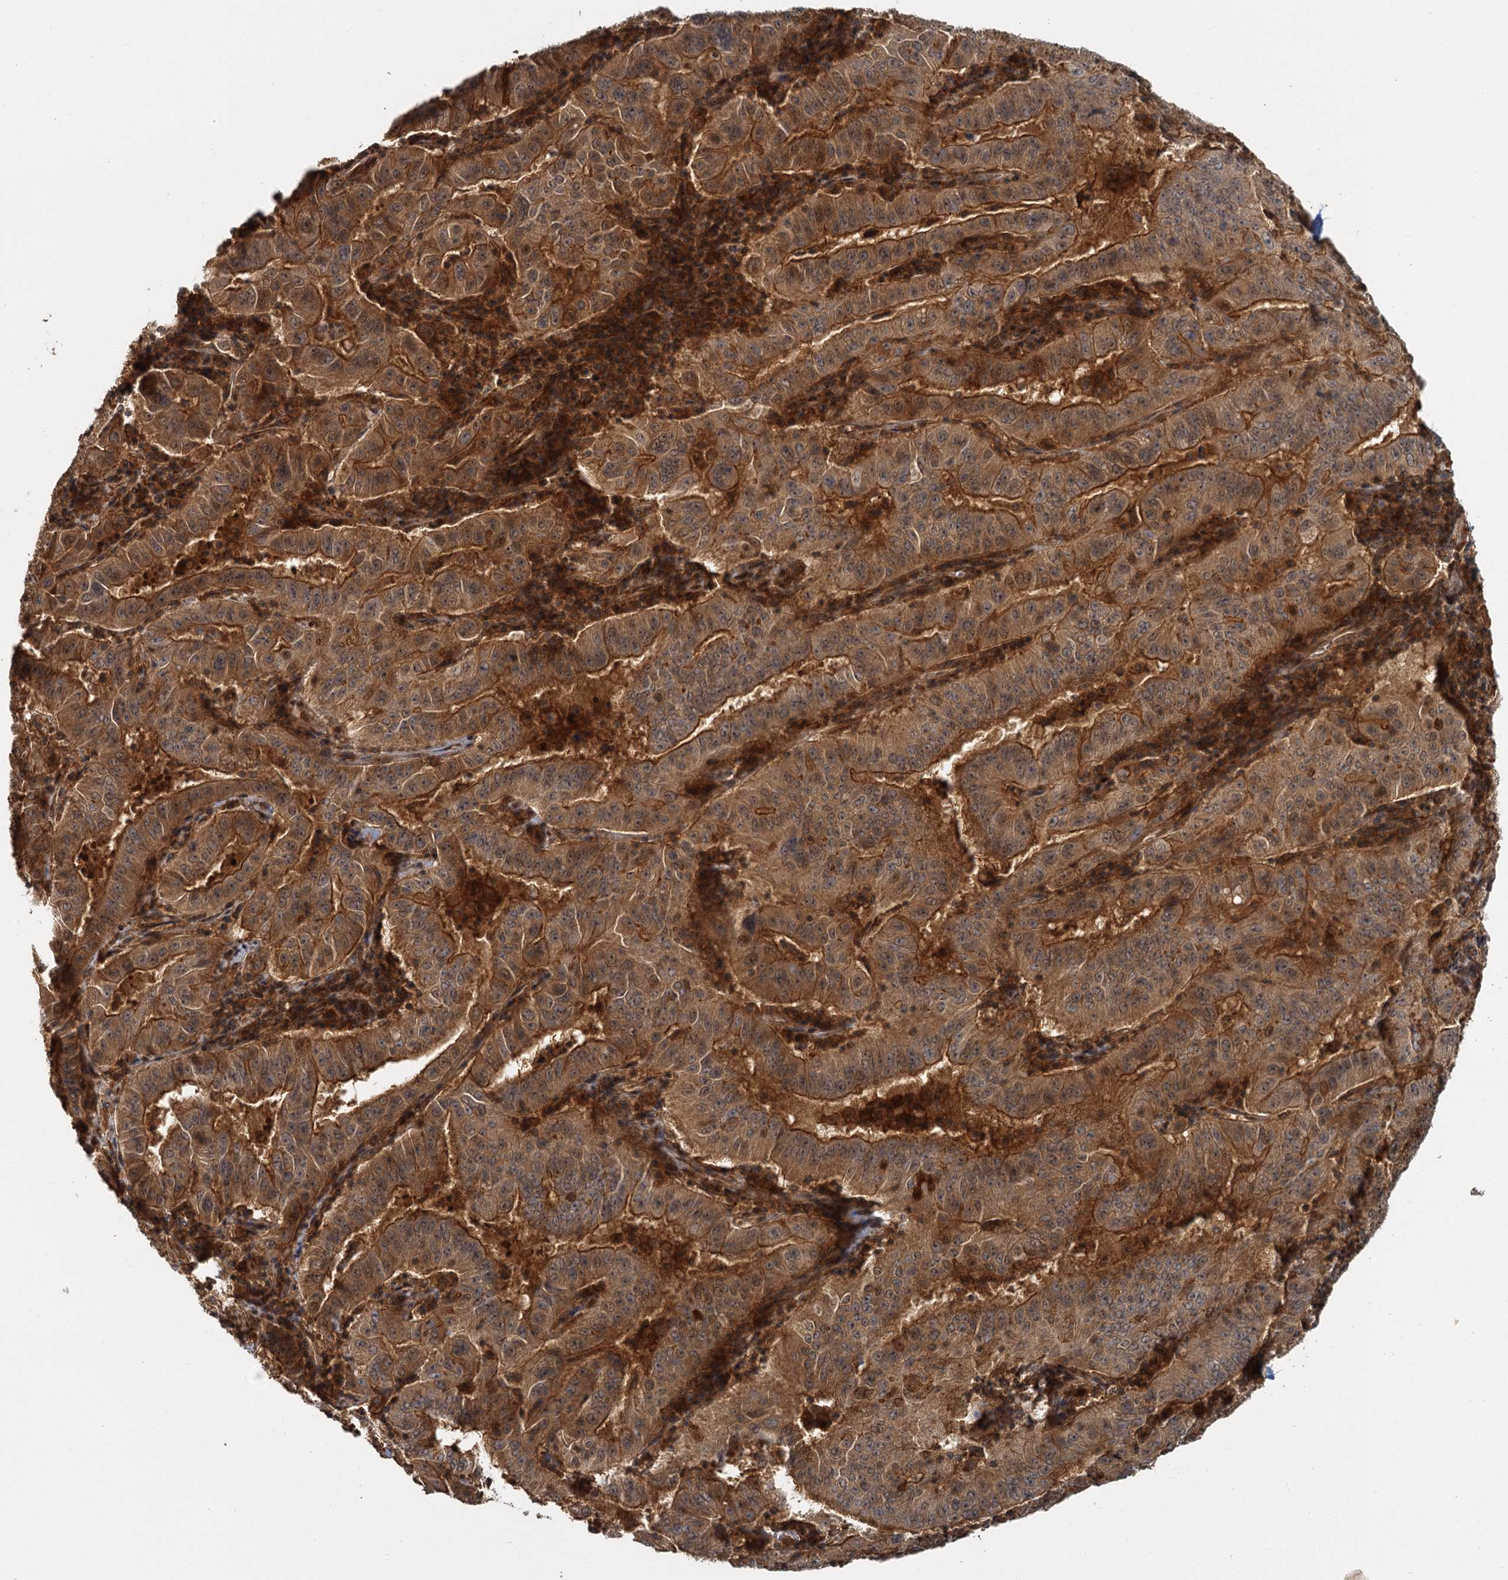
{"staining": {"intensity": "moderate", "quantity": ">75%", "location": "cytoplasmic/membranous"}, "tissue": "pancreatic cancer", "cell_type": "Tumor cells", "image_type": "cancer", "snomed": [{"axis": "morphology", "description": "Adenocarcinoma, NOS"}, {"axis": "topography", "description": "Pancreas"}], "caption": "Brown immunohistochemical staining in adenocarcinoma (pancreatic) shows moderate cytoplasmic/membranous staining in about >75% of tumor cells.", "gene": "ZNF549", "patient": {"sex": "male", "age": 63}}